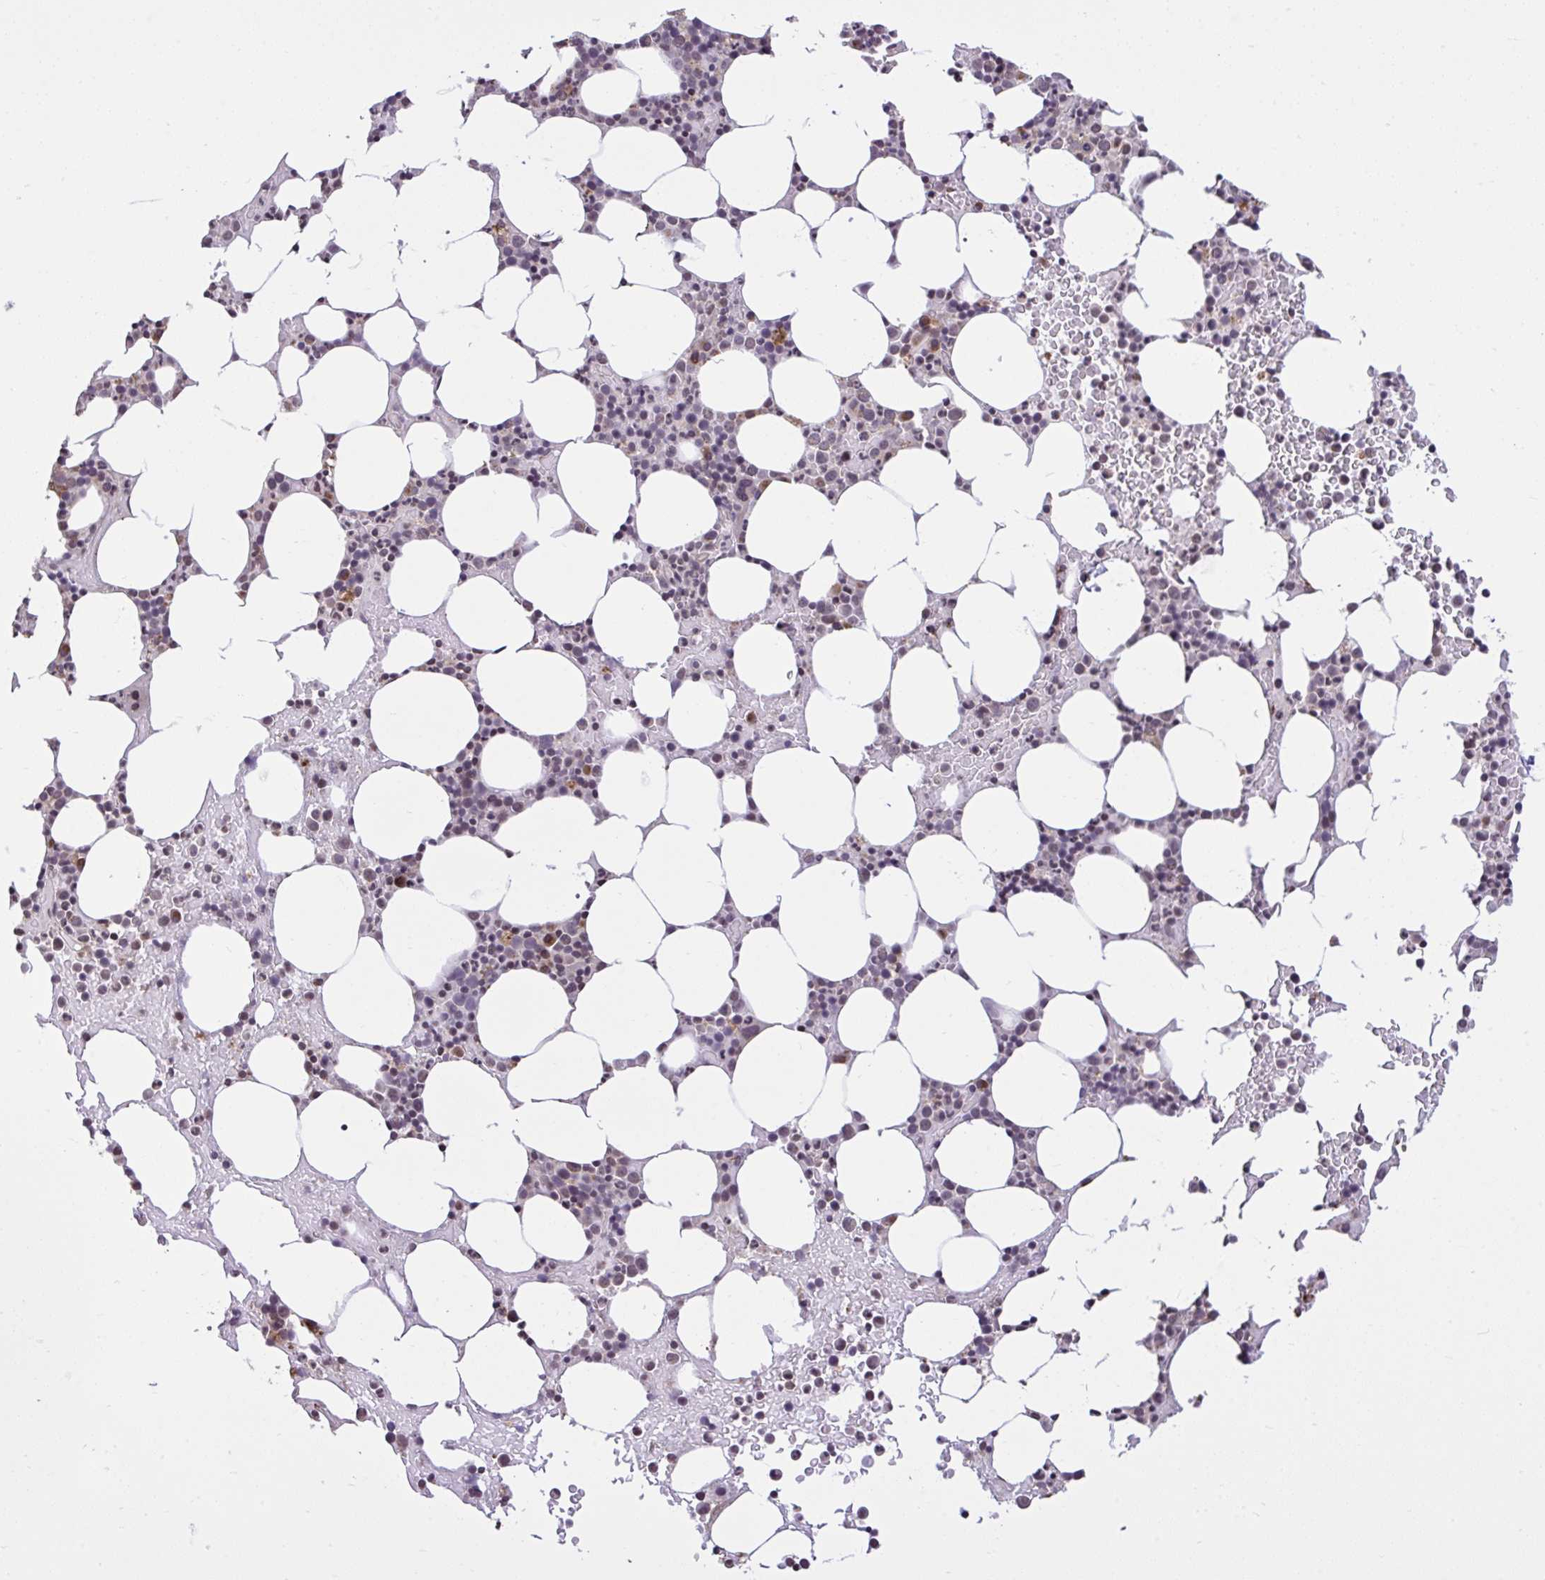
{"staining": {"intensity": "moderate", "quantity": "<25%", "location": "cytoplasmic/membranous"}, "tissue": "bone marrow", "cell_type": "Hematopoietic cells", "image_type": "normal", "snomed": [{"axis": "morphology", "description": "Normal tissue, NOS"}, {"axis": "topography", "description": "Bone marrow"}], "caption": "Immunohistochemical staining of unremarkable human bone marrow shows <25% levels of moderate cytoplasmic/membranous protein expression in about <25% of hematopoietic cells.", "gene": "CYP20A1", "patient": {"sex": "female", "age": 62}}